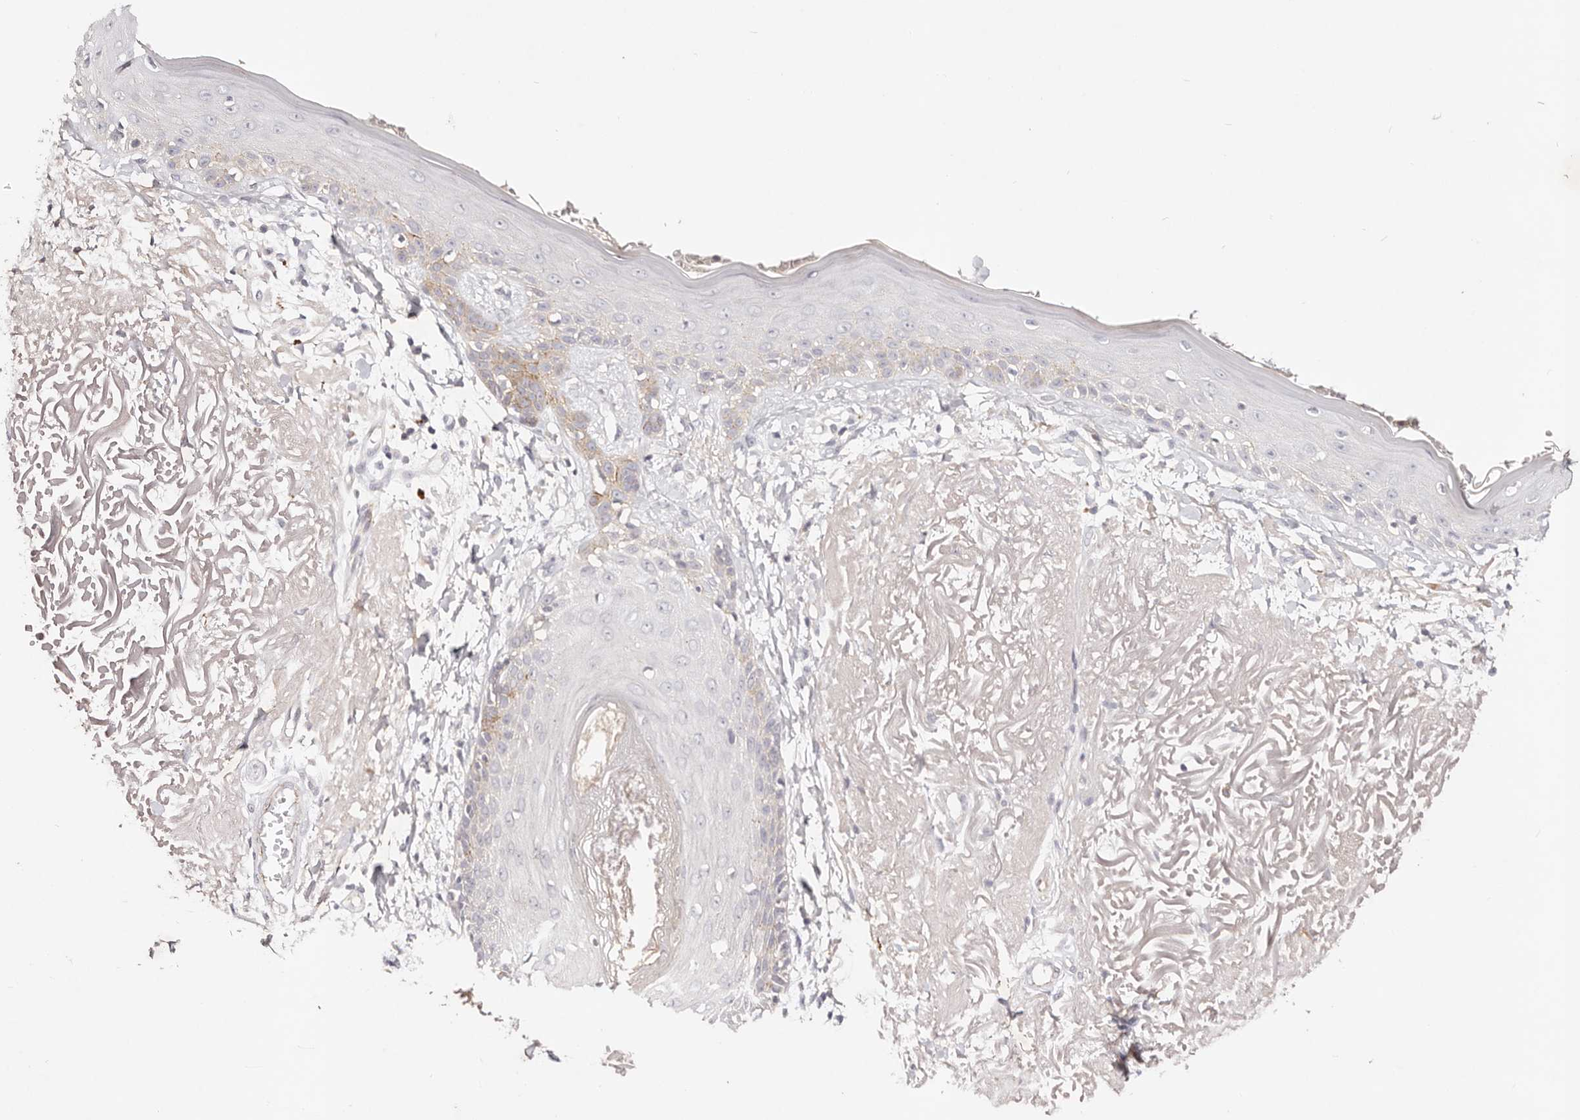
{"staining": {"intensity": "negative", "quantity": "none", "location": "none"}, "tissue": "skin", "cell_type": "Fibroblasts", "image_type": "normal", "snomed": [{"axis": "morphology", "description": "Normal tissue, NOS"}, {"axis": "topography", "description": "Skin"}, {"axis": "topography", "description": "Skeletal muscle"}], "caption": "The IHC micrograph has no significant positivity in fibroblasts of skin.", "gene": "SLC35B2", "patient": {"sex": "male", "age": 83}}